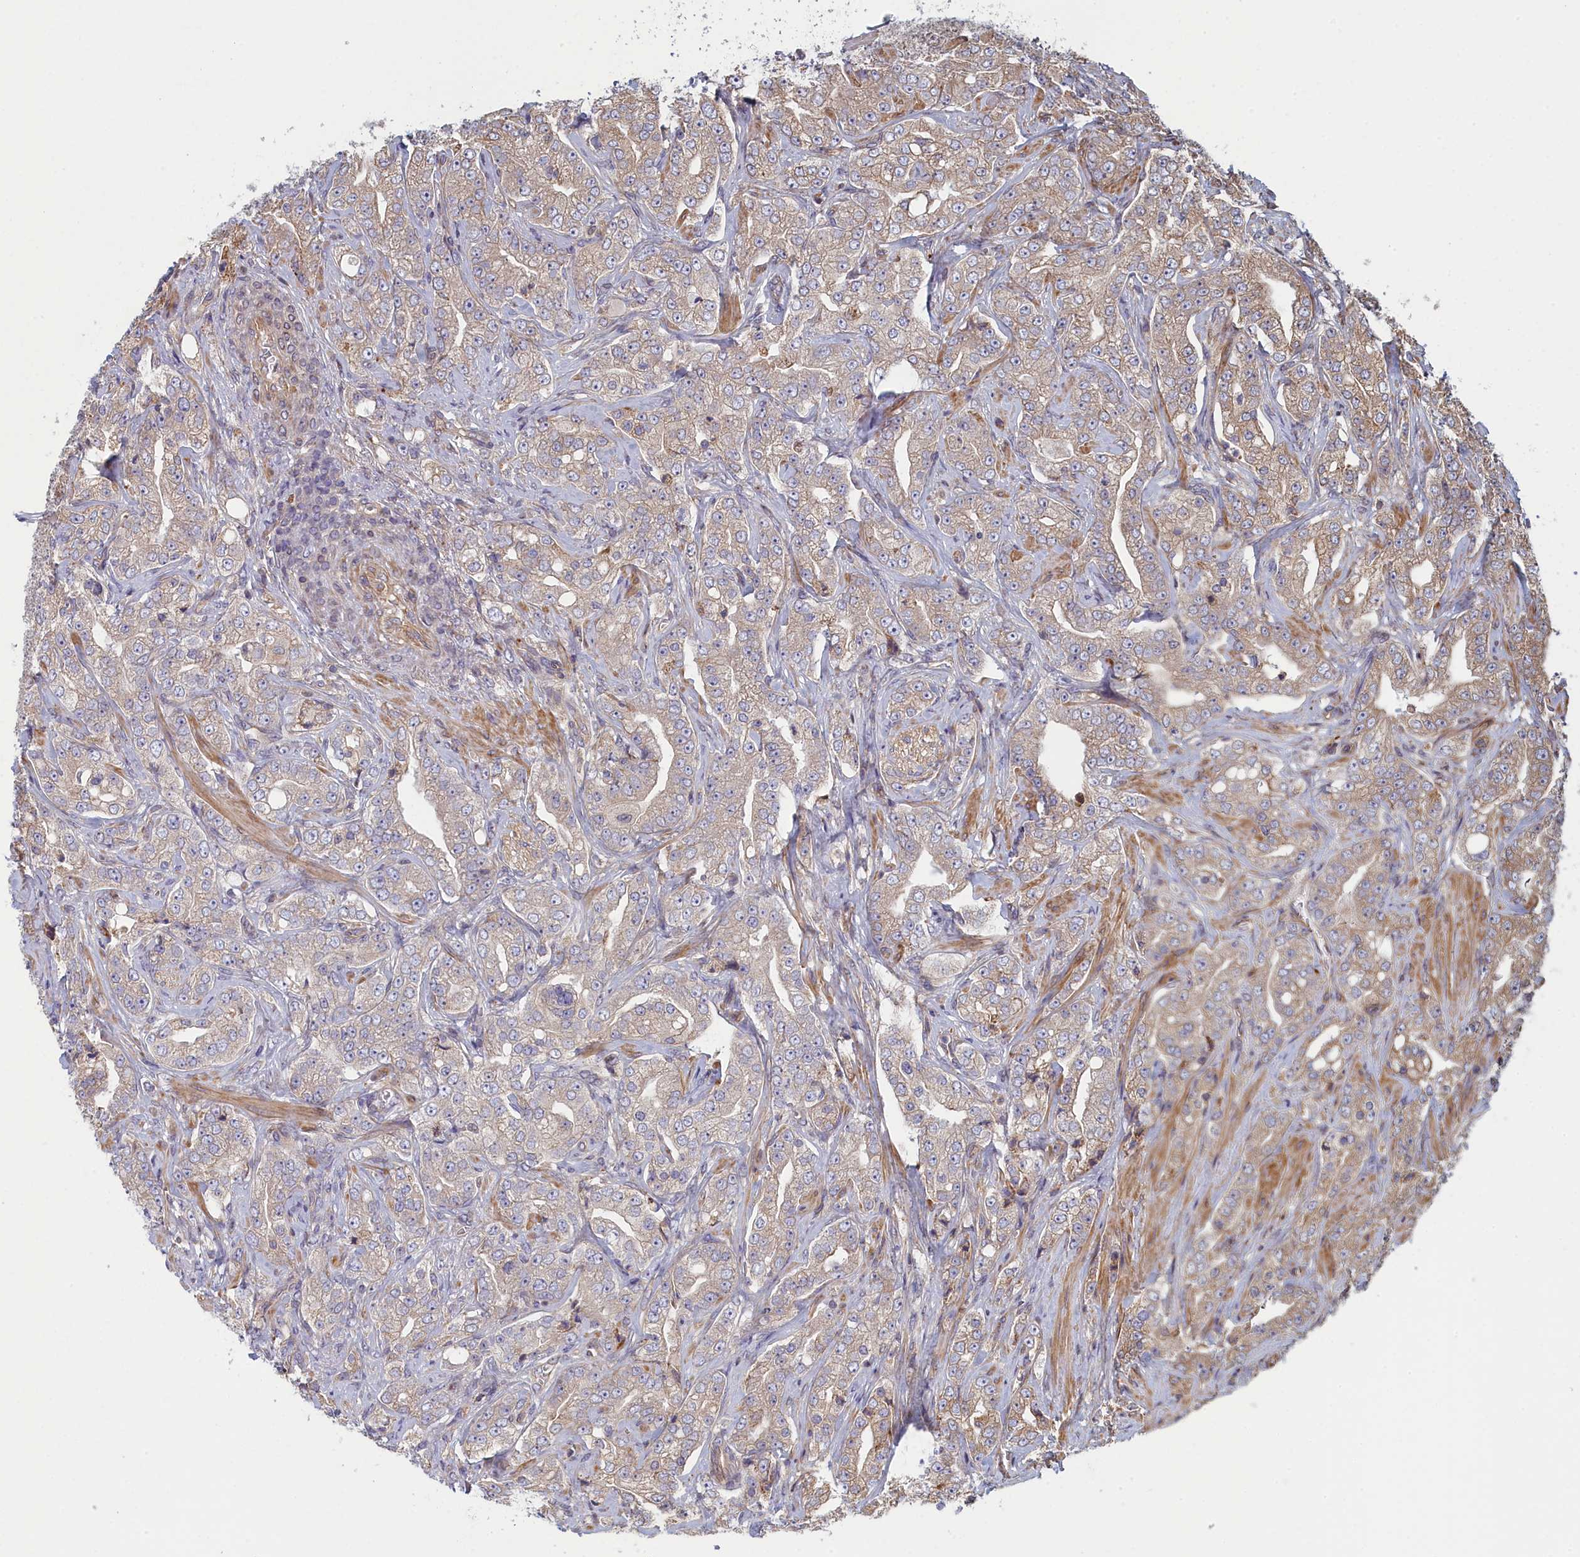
{"staining": {"intensity": "weak", "quantity": "25%-75%", "location": "cytoplasmic/membranous"}, "tissue": "prostate cancer", "cell_type": "Tumor cells", "image_type": "cancer", "snomed": [{"axis": "morphology", "description": "Adenocarcinoma, Low grade"}, {"axis": "topography", "description": "Prostate"}], "caption": "The photomicrograph shows a brown stain indicating the presence of a protein in the cytoplasmic/membranous of tumor cells in prostate cancer (low-grade adenocarcinoma).", "gene": "RILPL1", "patient": {"sex": "male", "age": 67}}